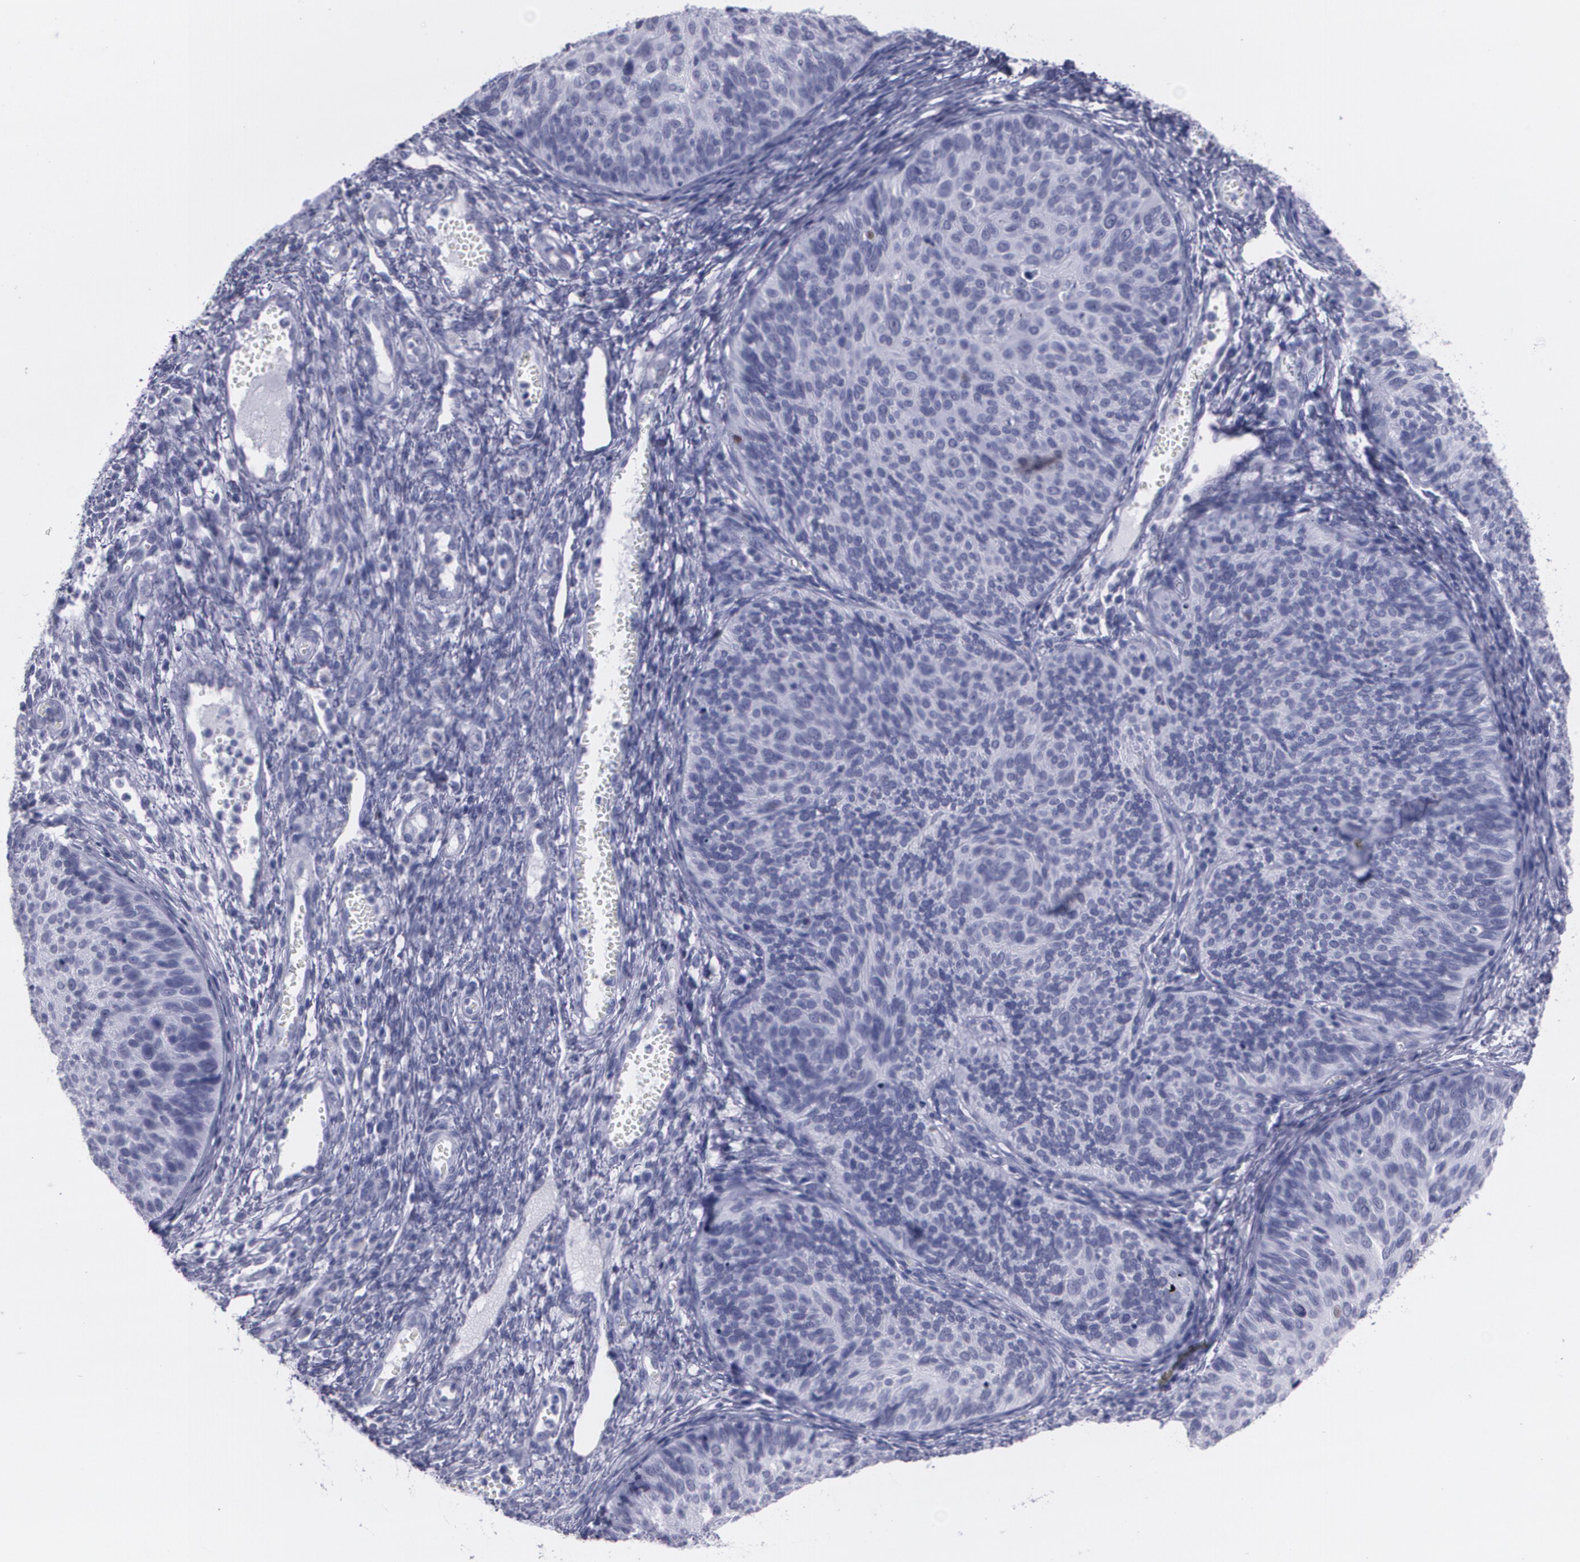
{"staining": {"intensity": "negative", "quantity": "none", "location": "none"}, "tissue": "cervical cancer", "cell_type": "Tumor cells", "image_type": "cancer", "snomed": [{"axis": "morphology", "description": "Squamous cell carcinoma, NOS"}, {"axis": "topography", "description": "Cervix"}], "caption": "Immunohistochemistry (IHC) of cervical cancer (squamous cell carcinoma) shows no expression in tumor cells.", "gene": "TP53", "patient": {"sex": "female", "age": 36}}